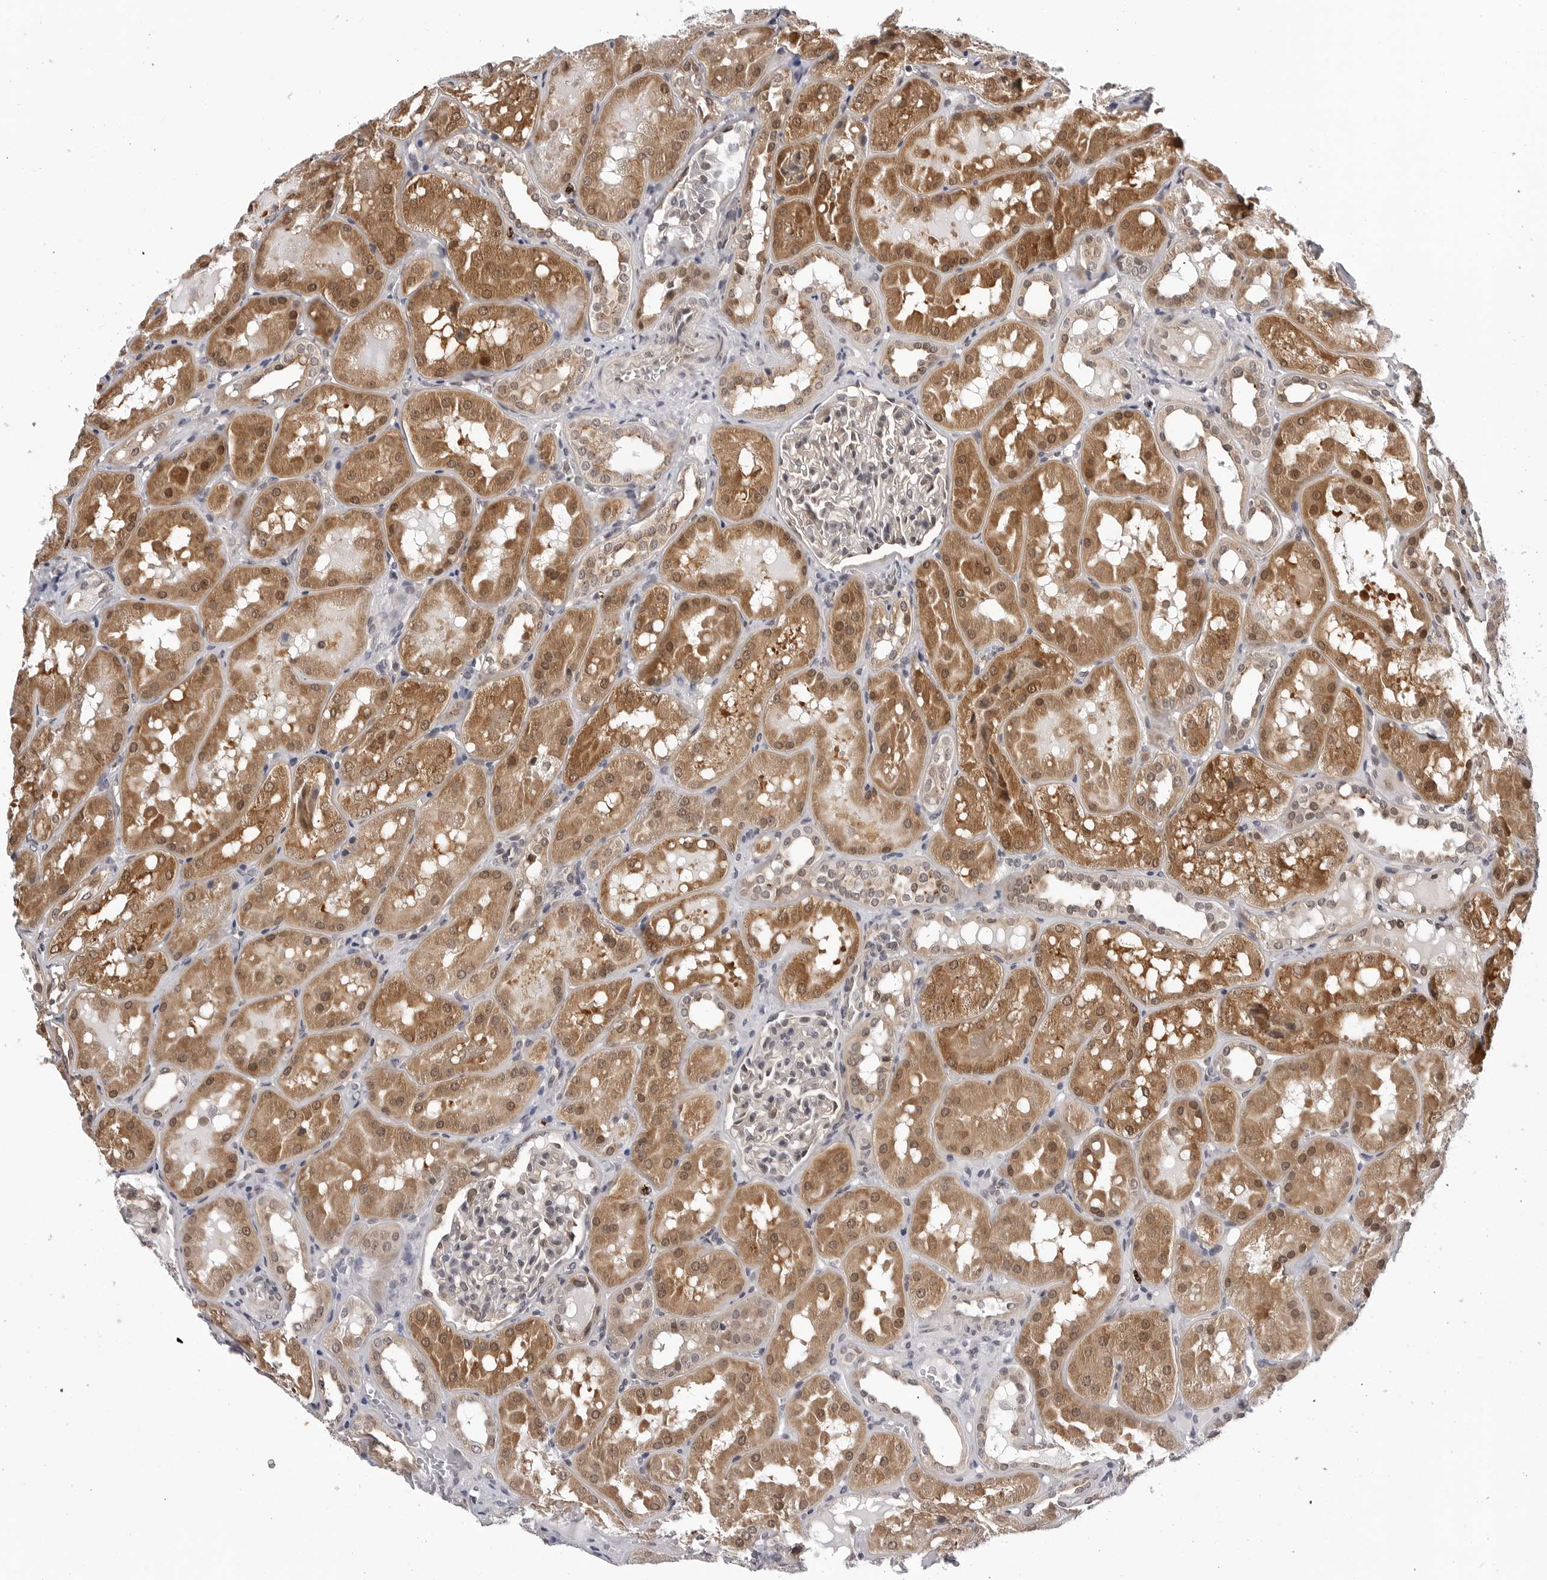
{"staining": {"intensity": "moderate", "quantity": "<25%", "location": "nuclear"}, "tissue": "kidney", "cell_type": "Cells in glomeruli", "image_type": "normal", "snomed": [{"axis": "morphology", "description": "Normal tissue, NOS"}, {"axis": "topography", "description": "Kidney"}], "caption": "Human kidney stained with a brown dye reveals moderate nuclear positive expression in approximately <25% of cells in glomeruli.", "gene": "KIAA1614", "patient": {"sex": "male", "age": 16}}